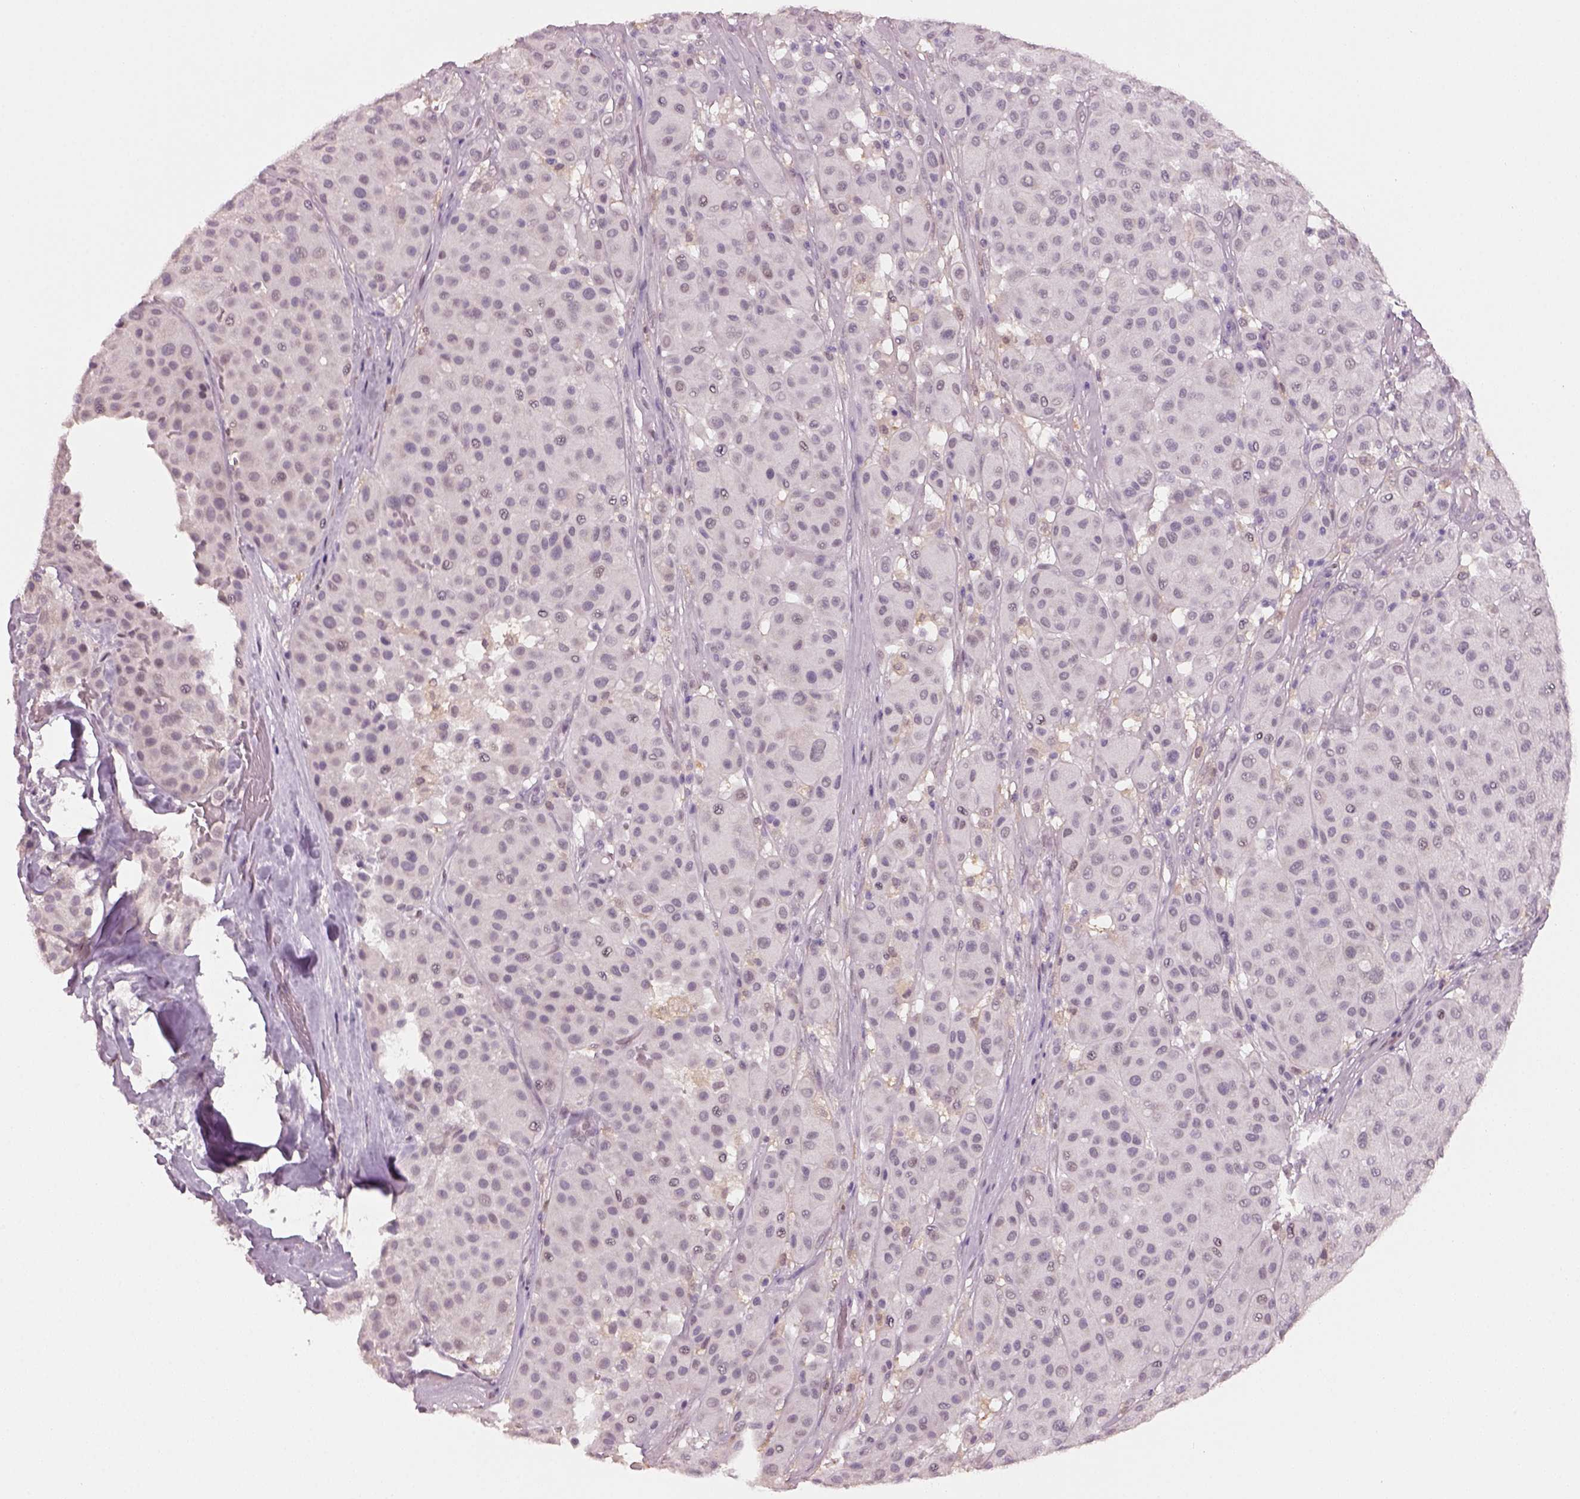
{"staining": {"intensity": "negative", "quantity": "none", "location": "none"}, "tissue": "melanoma", "cell_type": "Tumor cells", "image_type": "cancer", "snomed": [{"axis": "morphology", "description": "Malignant melanoma, Metastatic site"}, {"axis": "topography", "description": "Smooth muscle"}], "caption": "Histopathology image shows no significant protein expression in tumor cells of malignant melanoma (metastatic site).", "gene": "NAT8", "patient": {"sex": "male", "age": 41}}